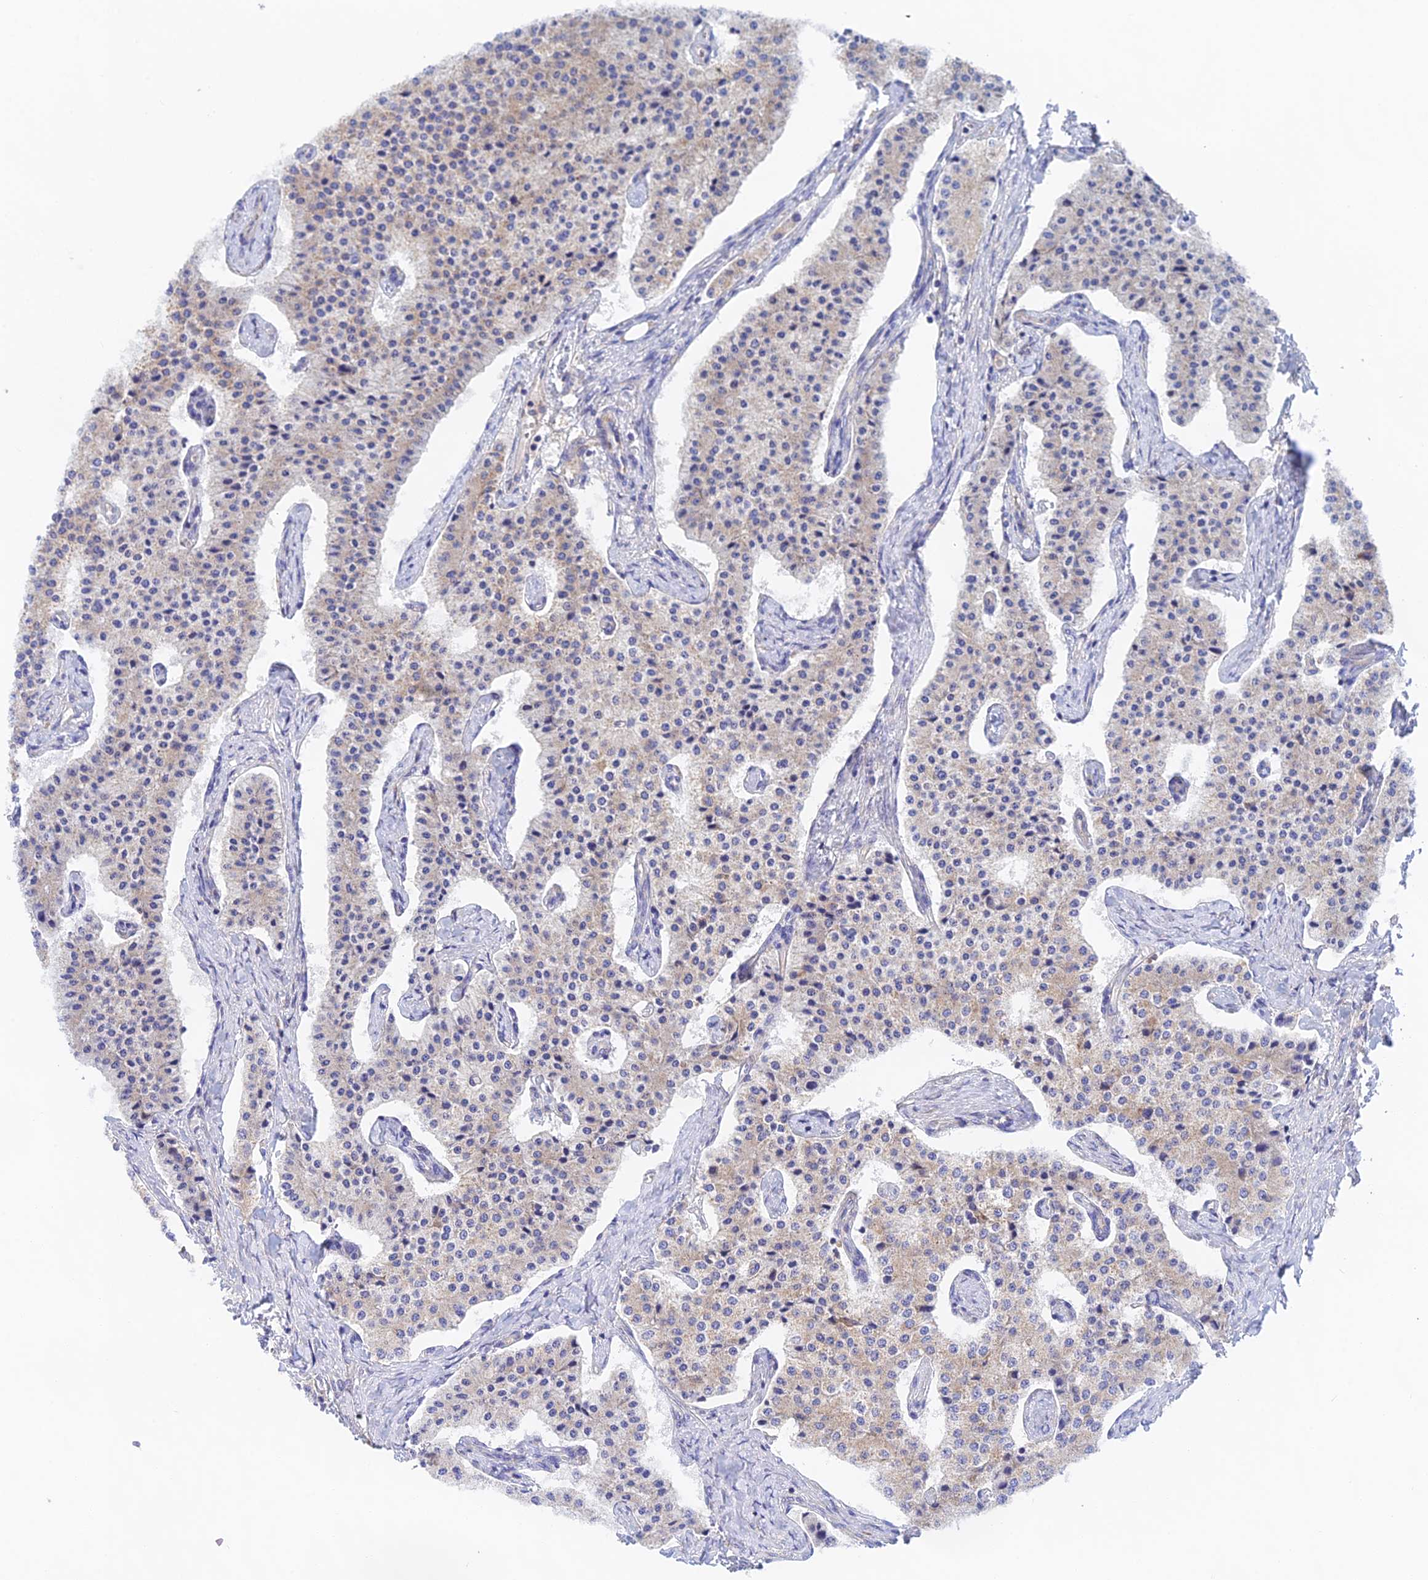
{"staining": {"intensity": "negative", "quantity": "none", "location": "none"}, "tissue": "carcinoid", "cell_type": "Tumor cells", "image_type": "cancer", "snomed": [{"axis": "morphology", "description": "Carcinoid, malignant, NOS"}, {"axis": "topography", "description": "Colon"}], "caption": "An IHC histopathology image of carcinoid (malignant) is shown. There is no staining in tumor cells of carcinoid (malignant).", "gene": "RANBP6", "patient": {"sex": "female", "age": 52}}